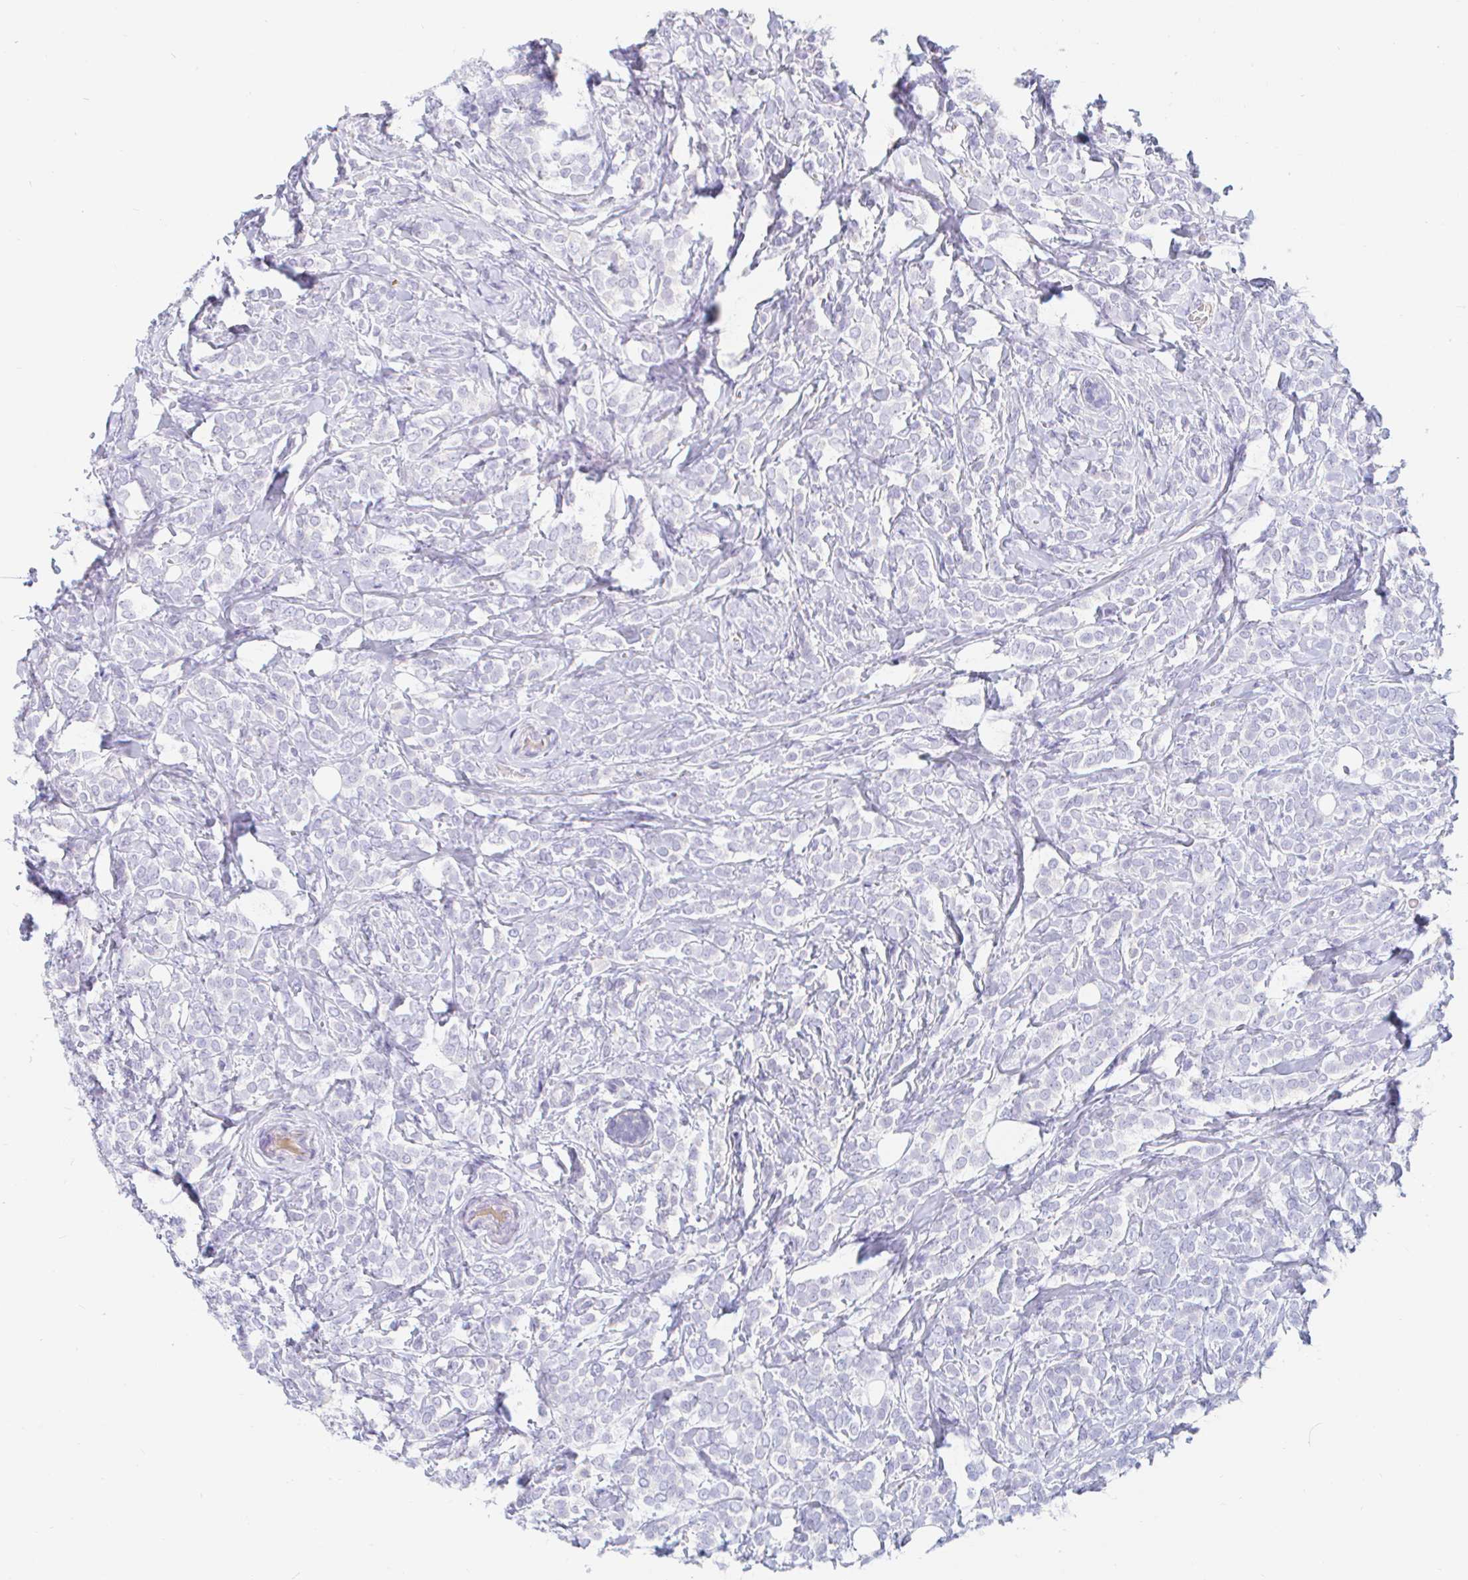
{"staining": {"intensity": "negative", "quantity": "none", "location": "none"}, "tissue": "breast cancer", "cell_type": "Tumor cells", "image_type": "cancer", "snomed": [{"axis": "morphology", "description": "Lobular carcinoma"}, {"axis": "topography", "description": "Breast"}], "caption": "Lobular carcinoma (breast) was stained to show a protein in brown. There is no significant staining in tumor cells.", "gene": "TEX44", "patient": {"sex": "female", "age": 49}}